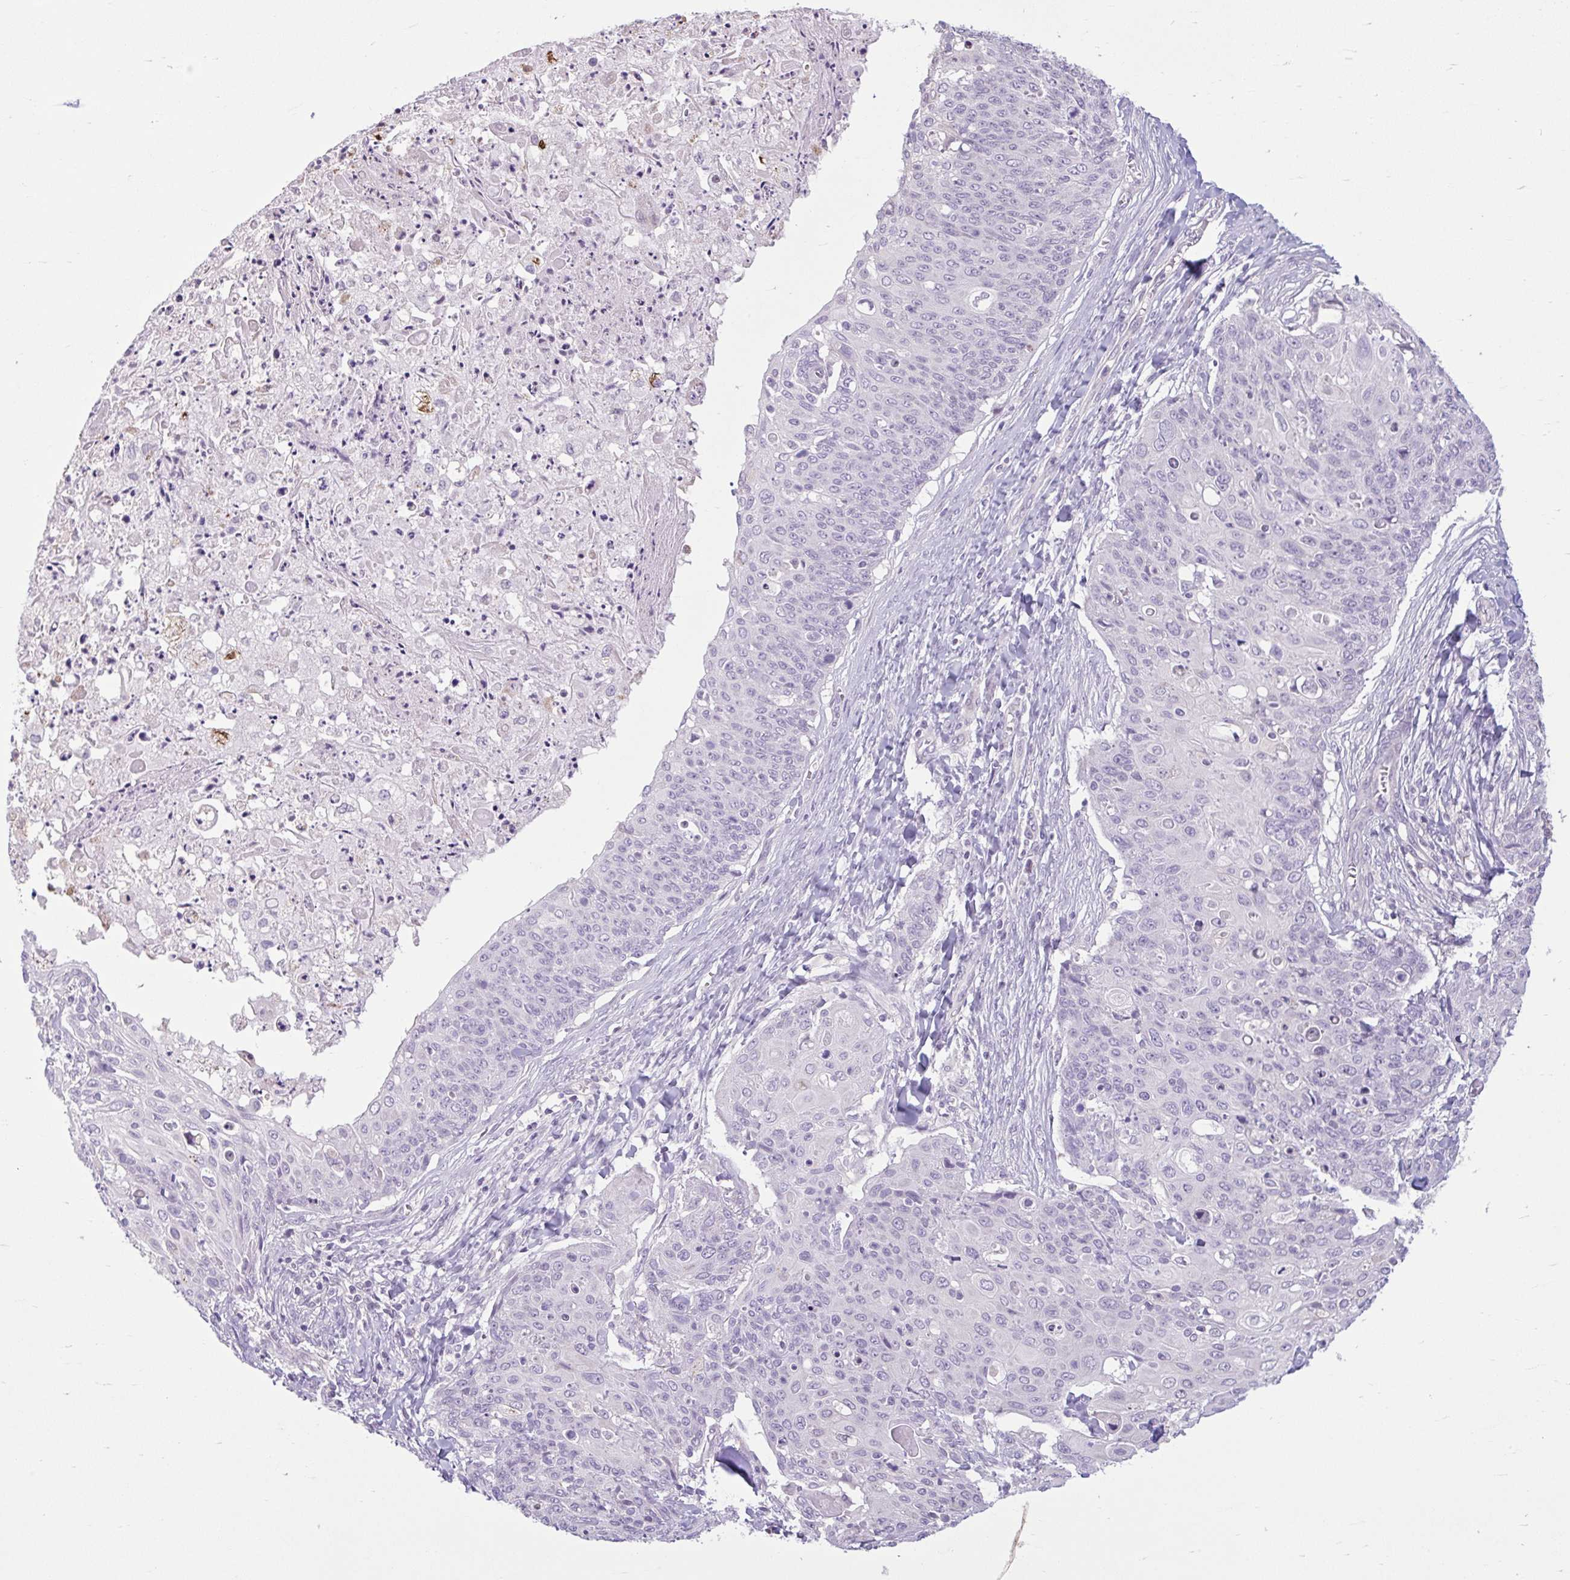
{"staining": {"intensity": "negative", "quantity": "none", "location": "none"}, "tissue": "skin cancer", "cell_type": "Tumor cells", "image_type": "cancer", "snomed": [{"axis": "morphology", "description": "Squamous cell carcinoma, NOS"}, {"axis": "topography", "description": "Skin"}, {"axis": "topography", "description": "Vulva"}], "caption": "Tumor cells are negative for brown protein staining in skin squamous cell carcinoma.", "gene": "CDH19", "patient": {"sex": "female", "age": 85}}